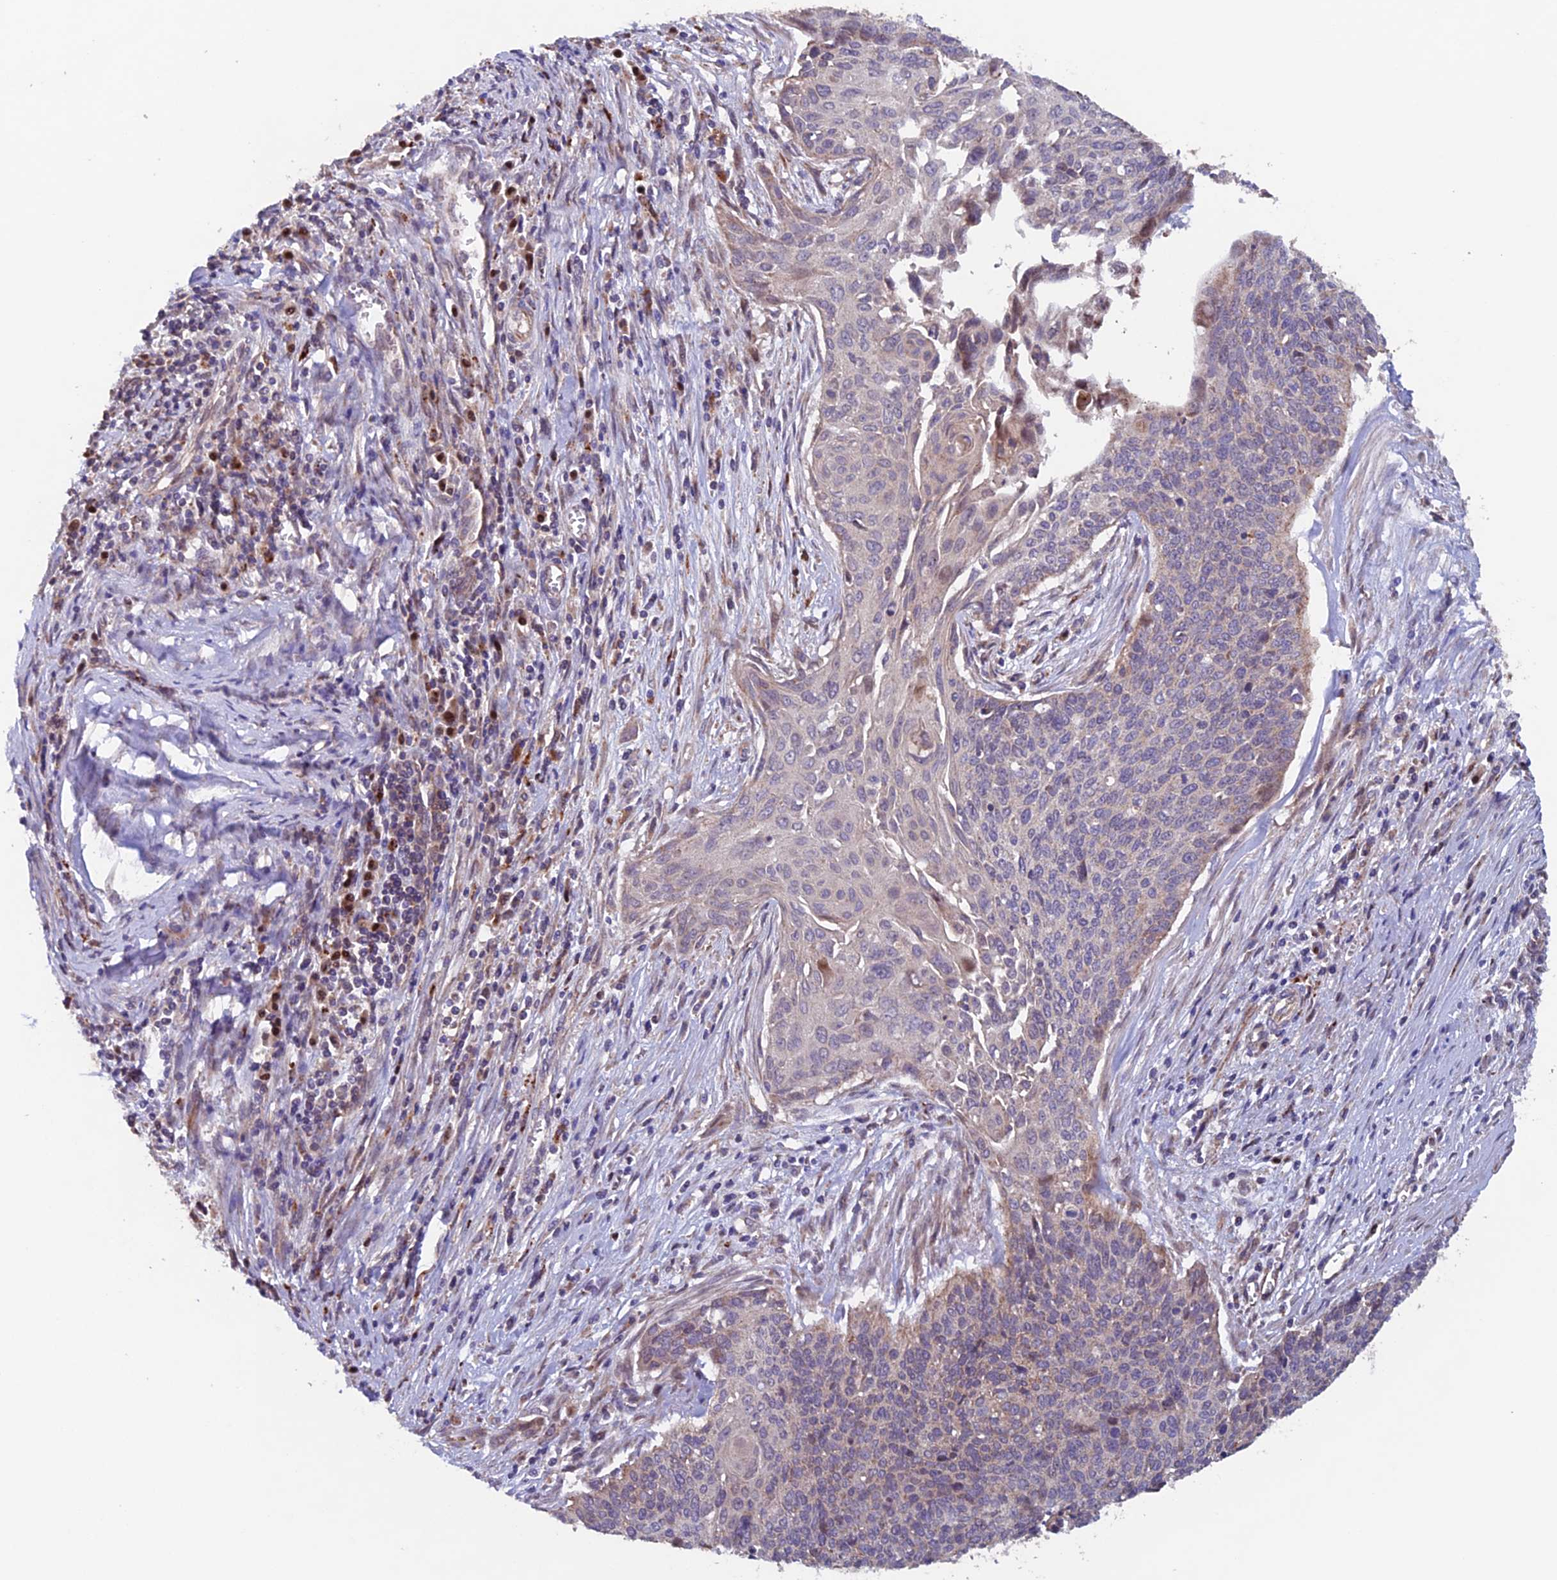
{"staining": {"intensity": "negative", "quantity": "none", "location": "none"}, "tissue": "cervical cancer", "cell_type": "Tumor cells", "image_type": "cancer", "snomed": [{"axis": "morphology", "description": "Squamous cell carcinoma, NOS"}, {"axis": "topography", "description": "Cervix"}], "caption": "DAB (3,3'-diaminobenzidine) immunohistochemical staining of cervical cancer exhibits no significant expression in tumor cells.", "gene": "MRPL1", "patient": {"sex": "female", "age": 55}}